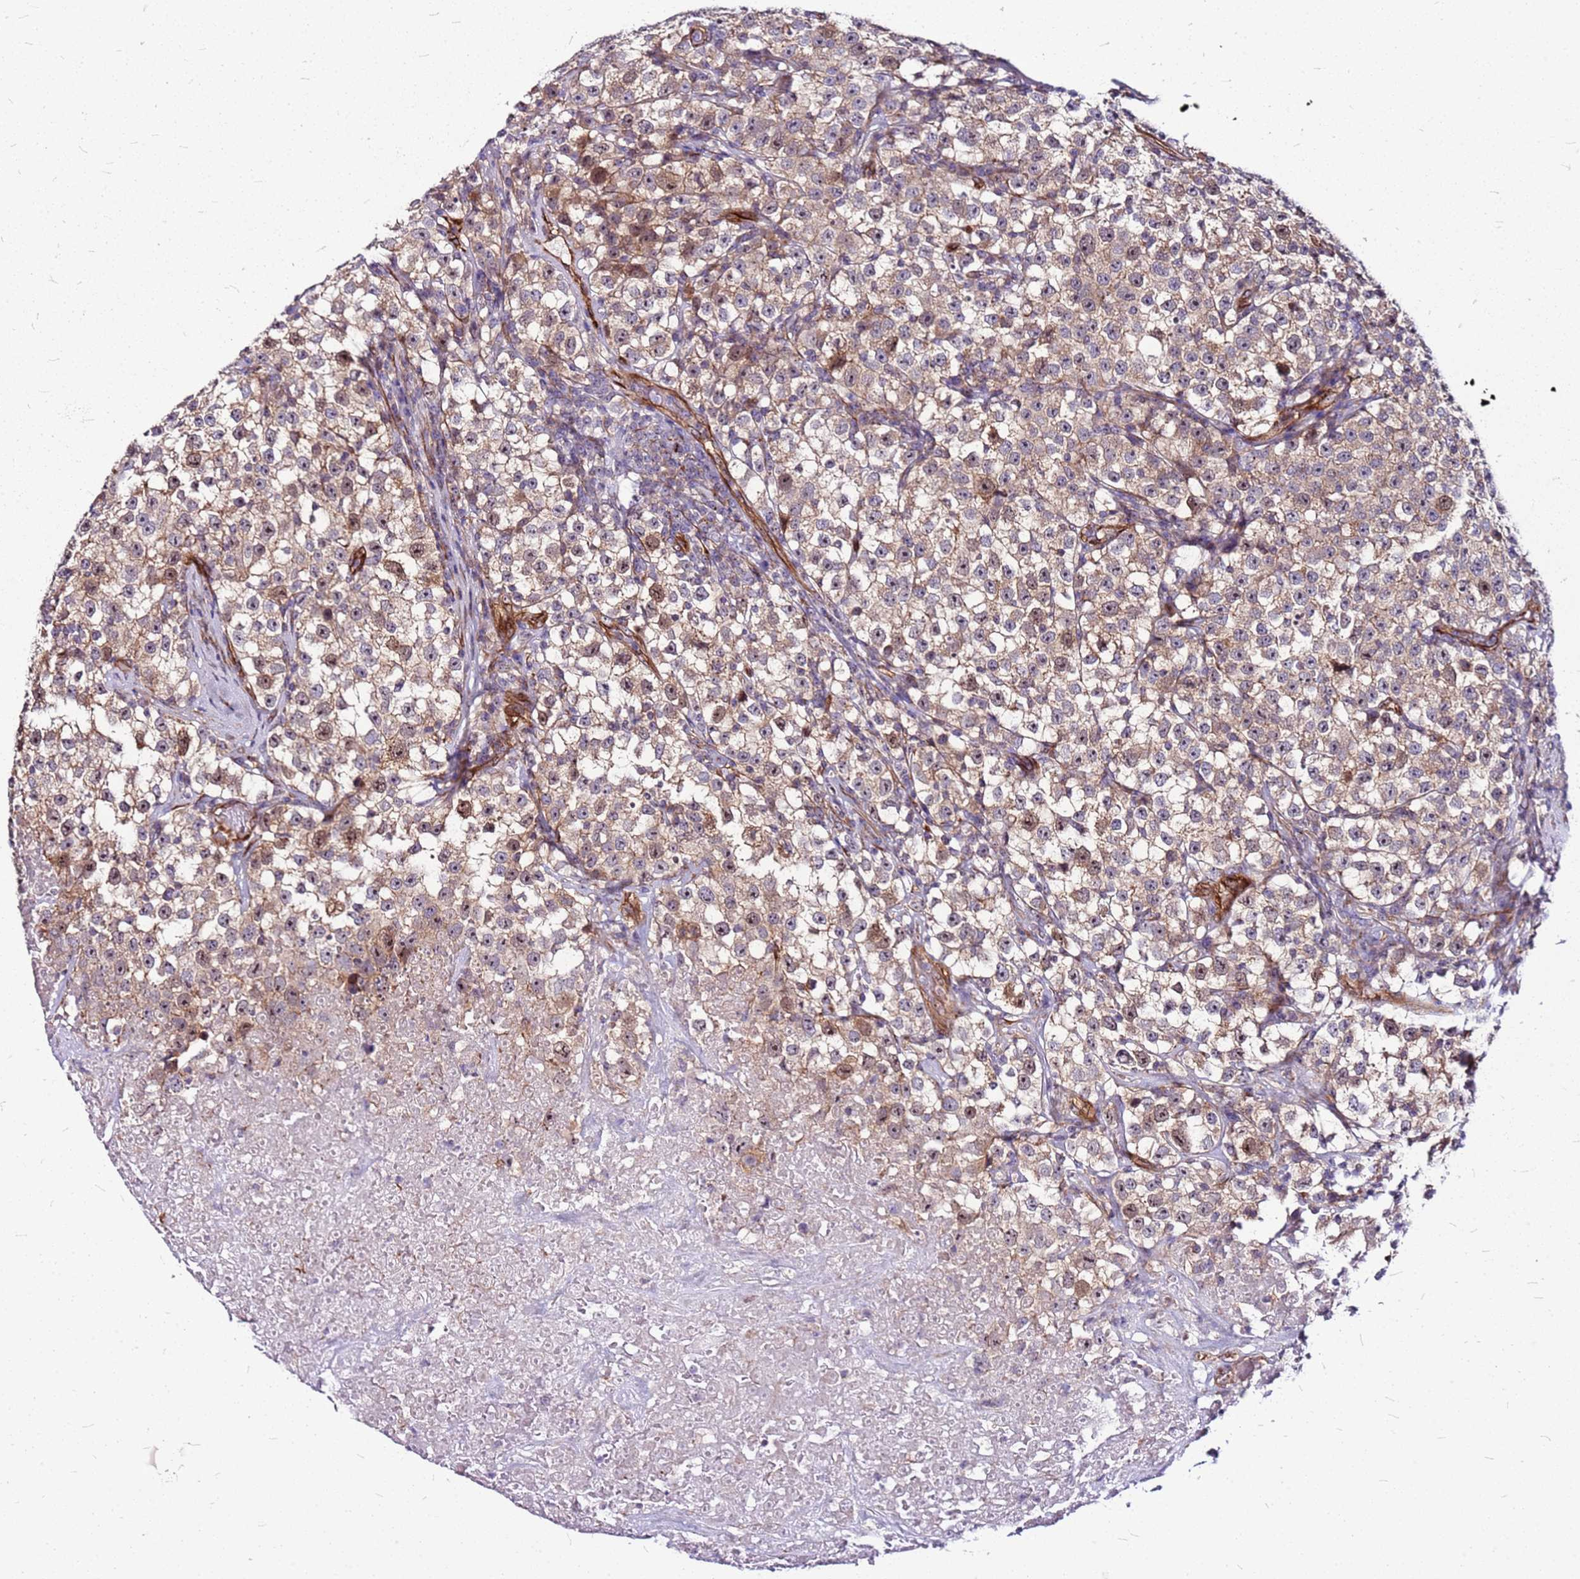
{"staining": {"intensity": "moderate", "quantity": "25%-75%", "location": "cytoplasmic/membranous,nuclear"}, "tissue": "testis cancer", "cell_type": "Tumor cells", "image_type": "cancer", "snomed": [{"axis": "morphology", "description": "Seminoma, NOS"}, {"axis": "topography", "description": "Testis"}], "caption": "Testis cancer (seminoma) was stained to show a protein in brown. There is medium levels of moderate cytoplasmic/membranous and nuclear expression in about 25%-75% of tumor cells. (IHC, brightfield microscopy, high magnification).", "gene": "TOPAZ1", "patient": {"sex": "male", "age": 22}}